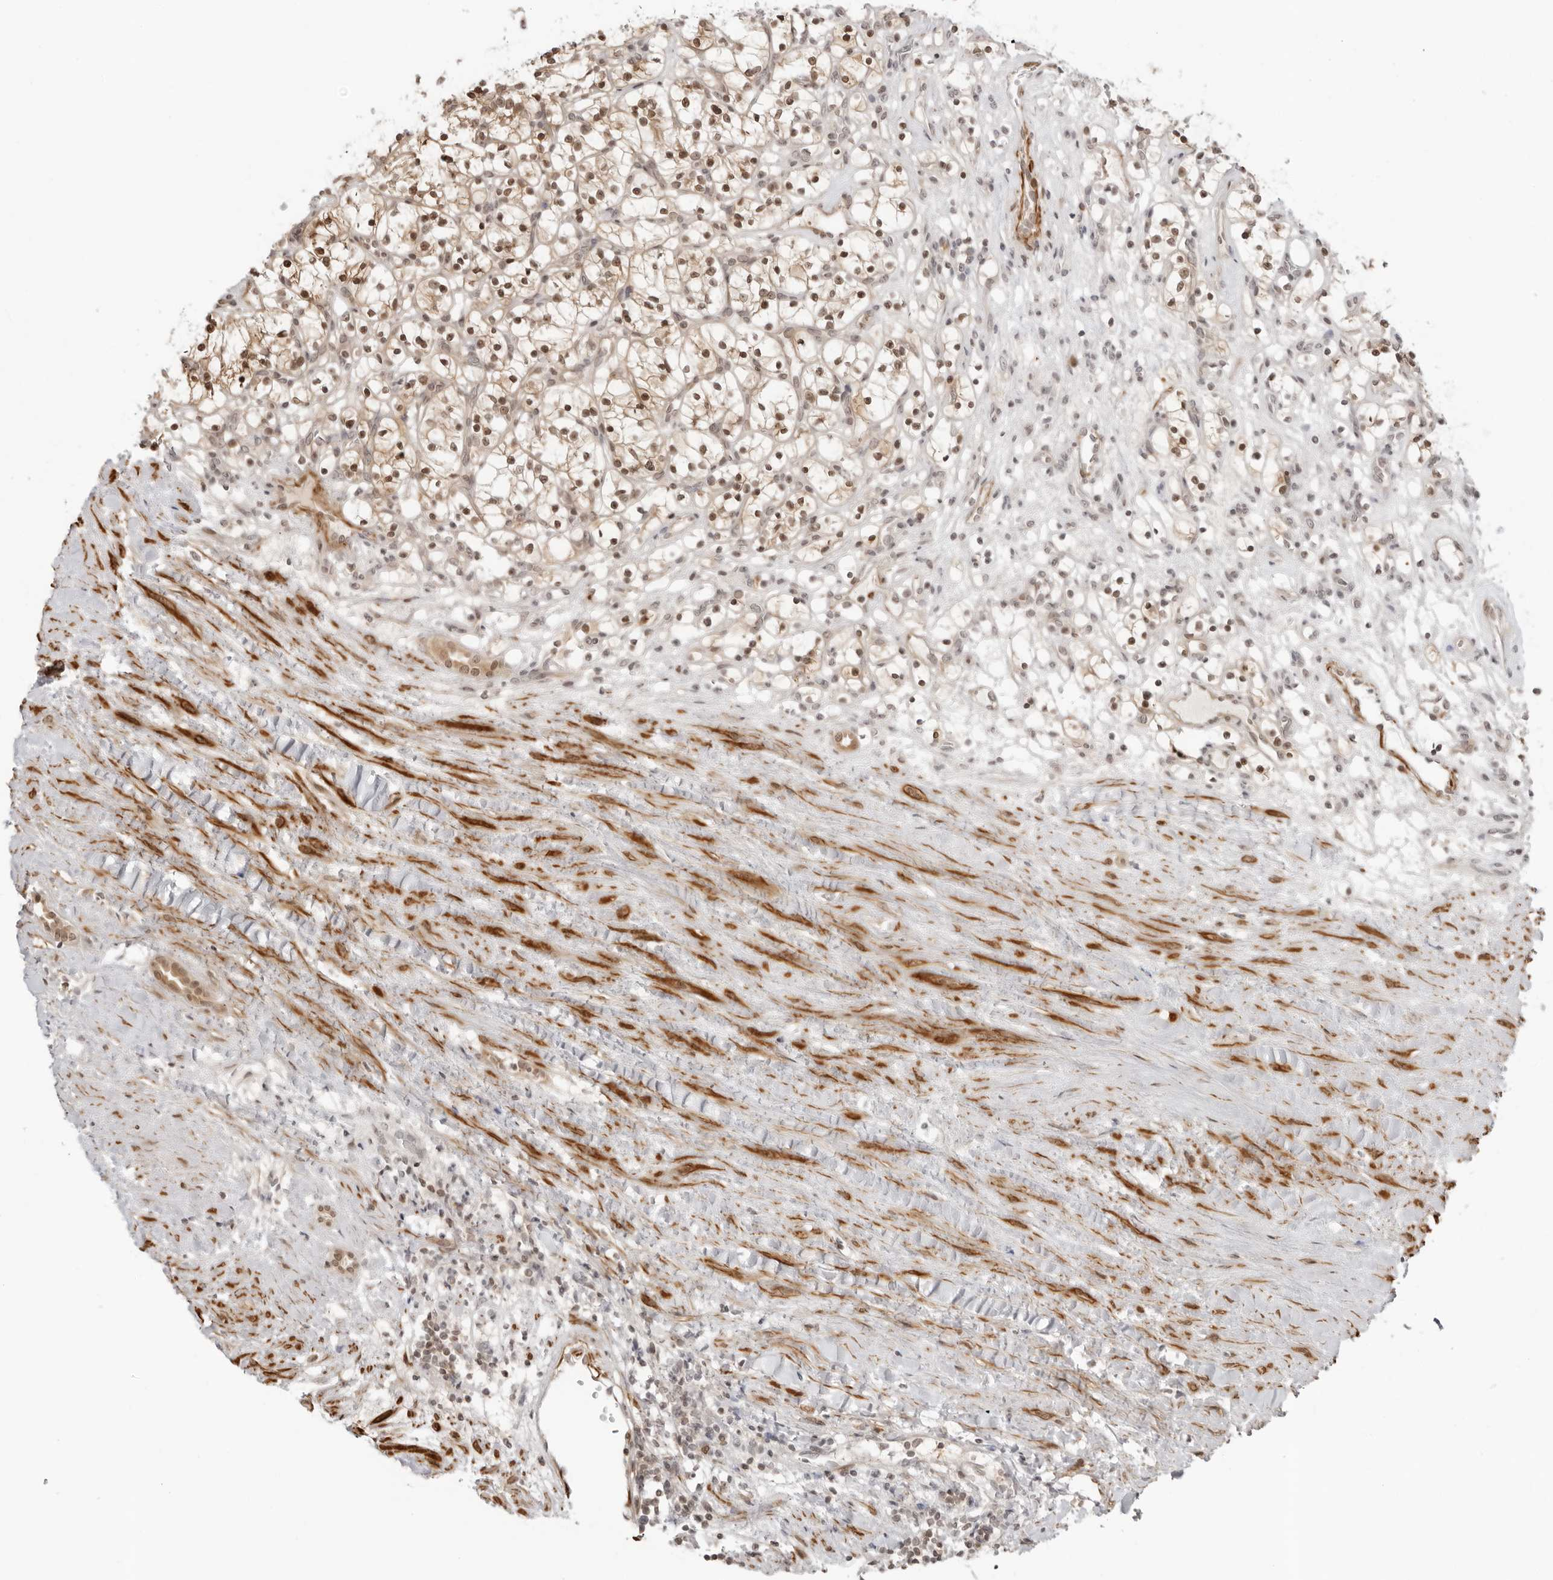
{"staining": {"intensity": "moderate", "quantity": ">75%", "location": "nuclear"}, "tissue": "renal cancer", "cell_type": "Tumor cells", "image_type": "cancer", "snomed": [{"axis": "morphology", "description": "Adenocarcinoma, NOS"}, {"axis": "topography", "description": "Kidney"}], "caption": "Human renal cancer stained with a brown dye exhibits moderate nuclear positive staining in approximately >75% of tumor cells.", "gene": "RNF146", "patient": {"sex": "female", "age": 57}}